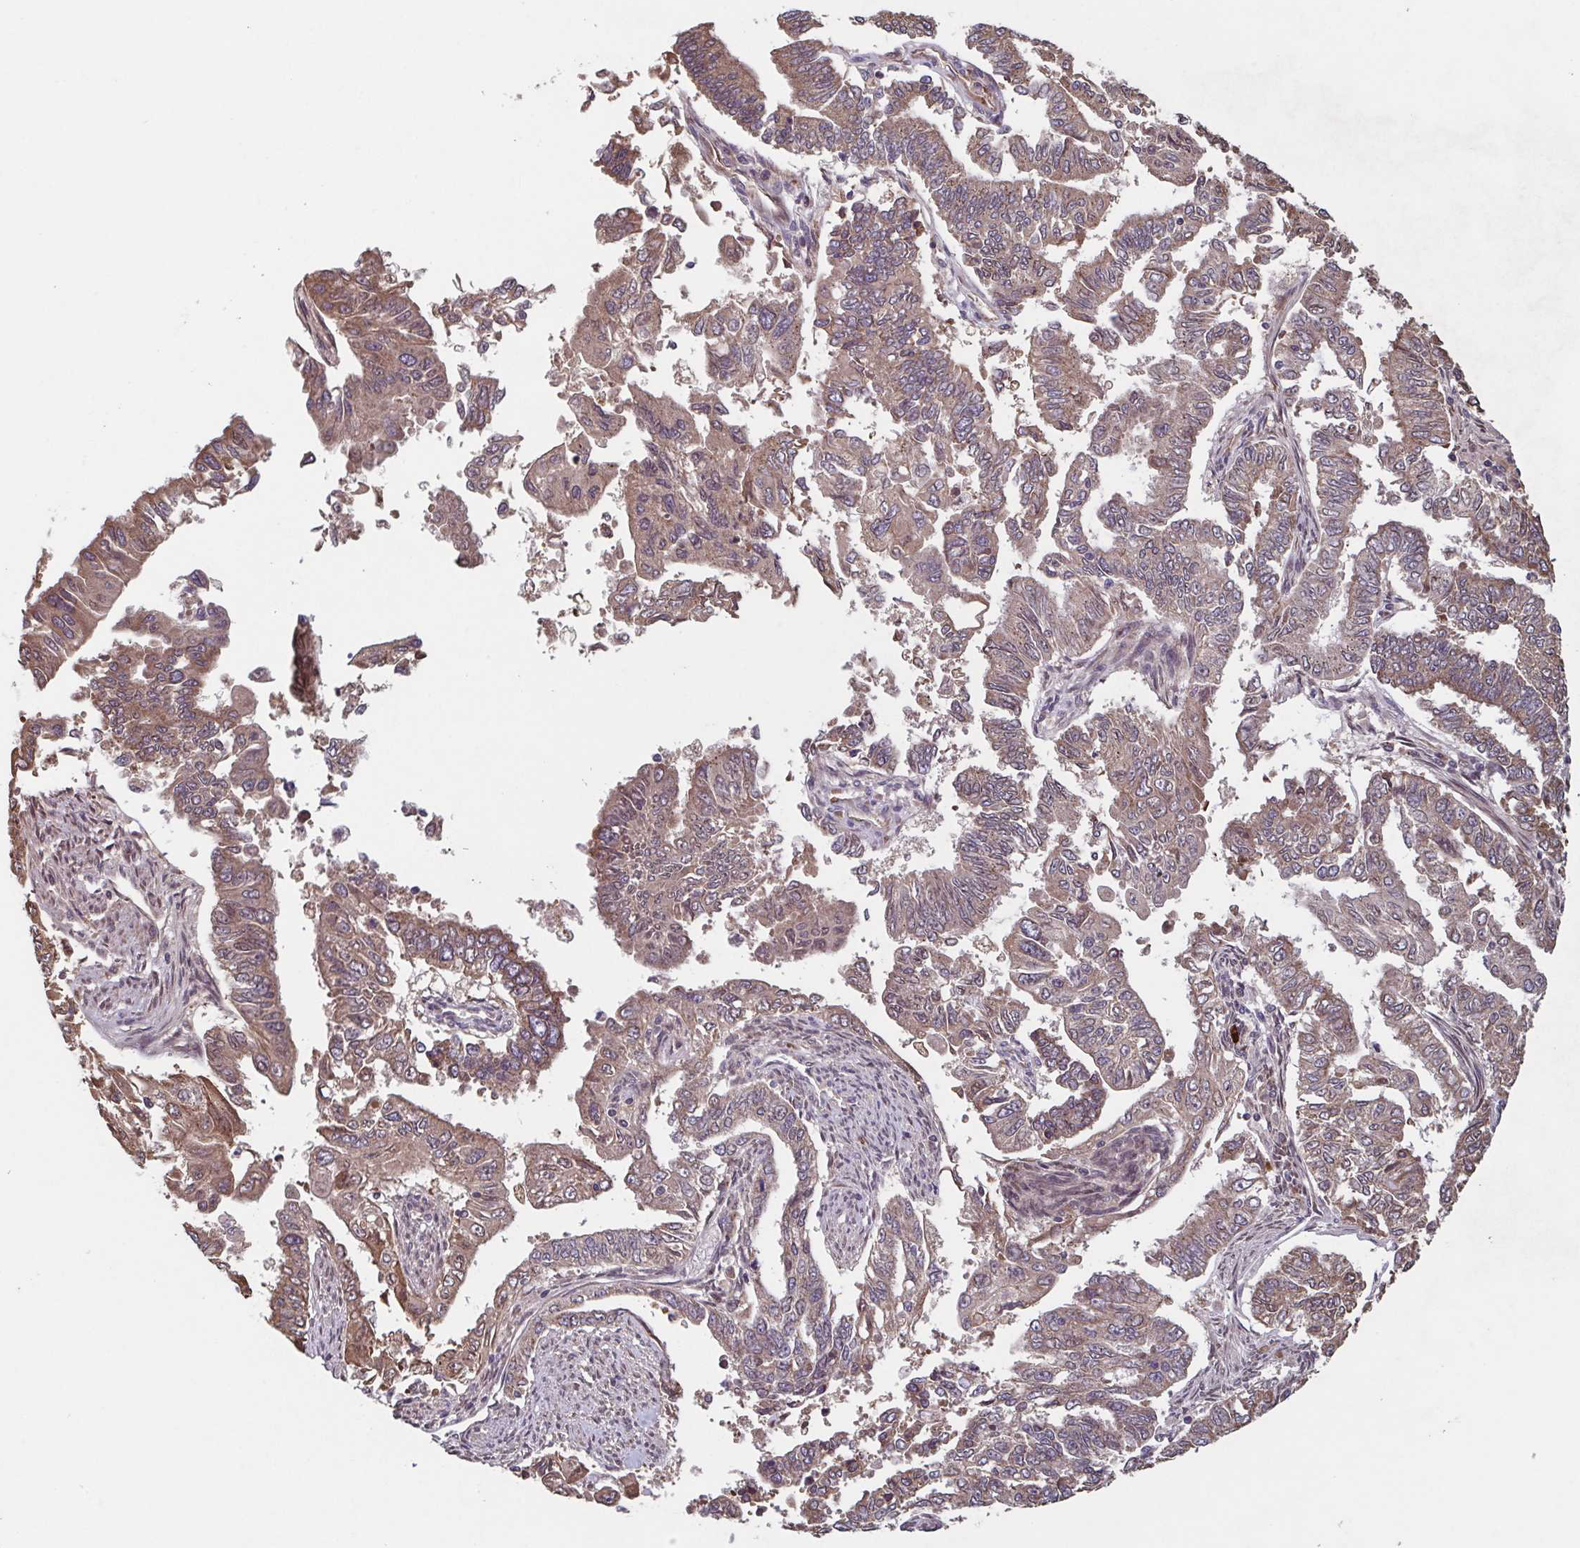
{"staining": {"intensity": "moderate", "quantity": ">75%", "location": "cytoplasmic/membranous"}, "tissue": "endometrial cancer", "cell_type": "Tumor cells", "image_type": "cancer", "snomed": [{"axis": "morphology", "description": "Adenocarcinoma, NOS"}, {"axis": "topography", "description": "Uterus"}], "caption": "Immunohistochemistry (IHC) (DAB (3,3'-diaminobenzidine)) staining of human adenocarcinoma (endometrial) reveals moderate cytoplasmic/membranous protein positivity in approximately >75% of tumor cells.", "gene": "COPB1", "patient": {"sex": "female", "age": 59}}